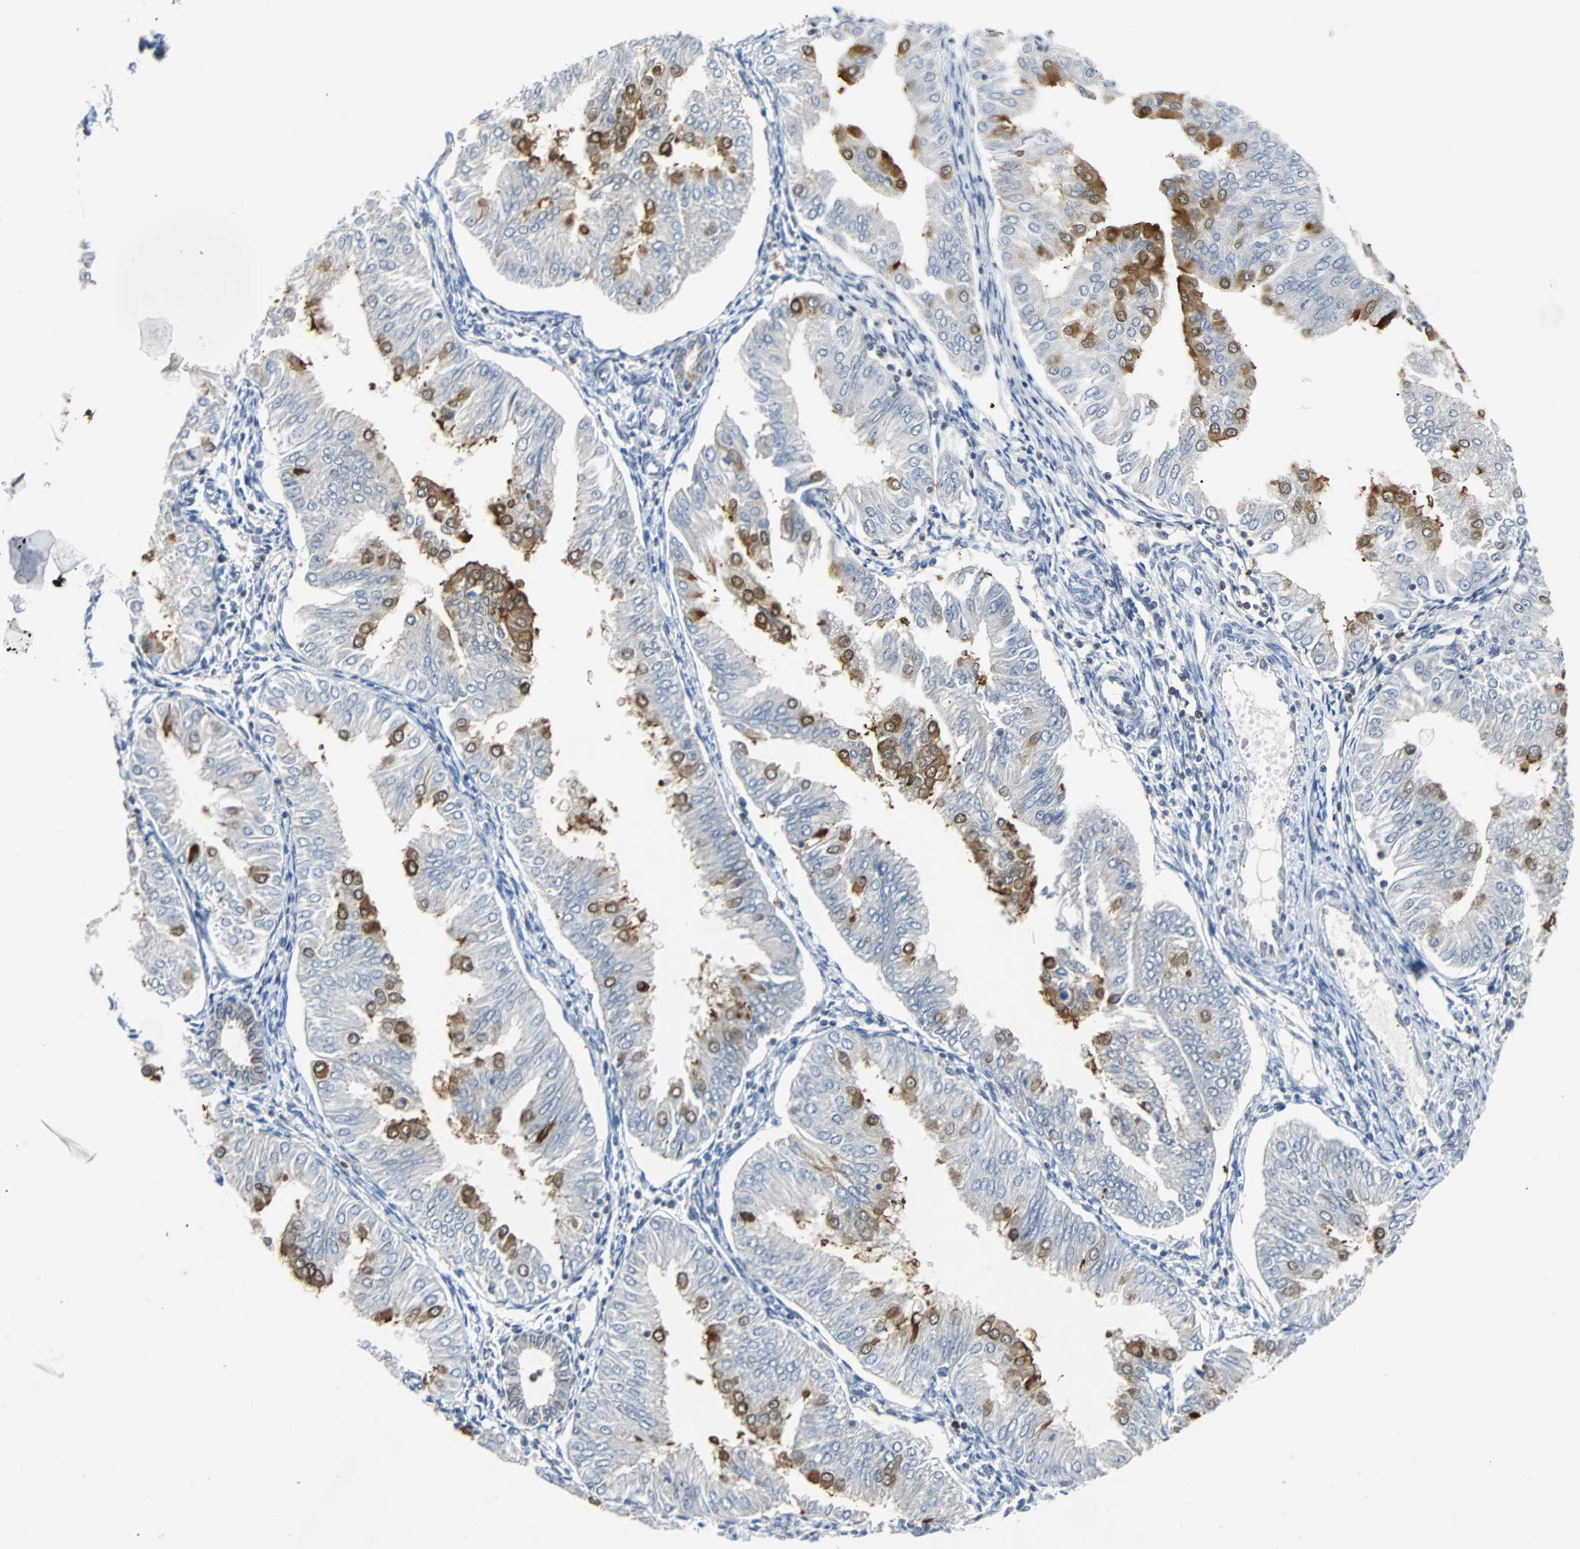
{"staining": {"intensity": "moderate", "quantity": "<25%", "location": "cytoplasmic/membranous,nuclear"}, "tissue": "endometrial cancer", "cell_type": "Tumor cells", "image_type": "cancer", "snomed": [{"axis": "morphology", "description": "Adenocarcinoma, NOS"}, {"axis": "topography", "description": "Endometrium"}], "caption": "Tumor cells reveal low levels of moderate cytoplasmic/membranous and nuclear expression in approximately <25% of cells in endometrial adenocarcinoma. (IHC, brightfield microscopy, high magnification).", "gene": "SIRT1", "patient": {"sex": "female", "age": 53}}